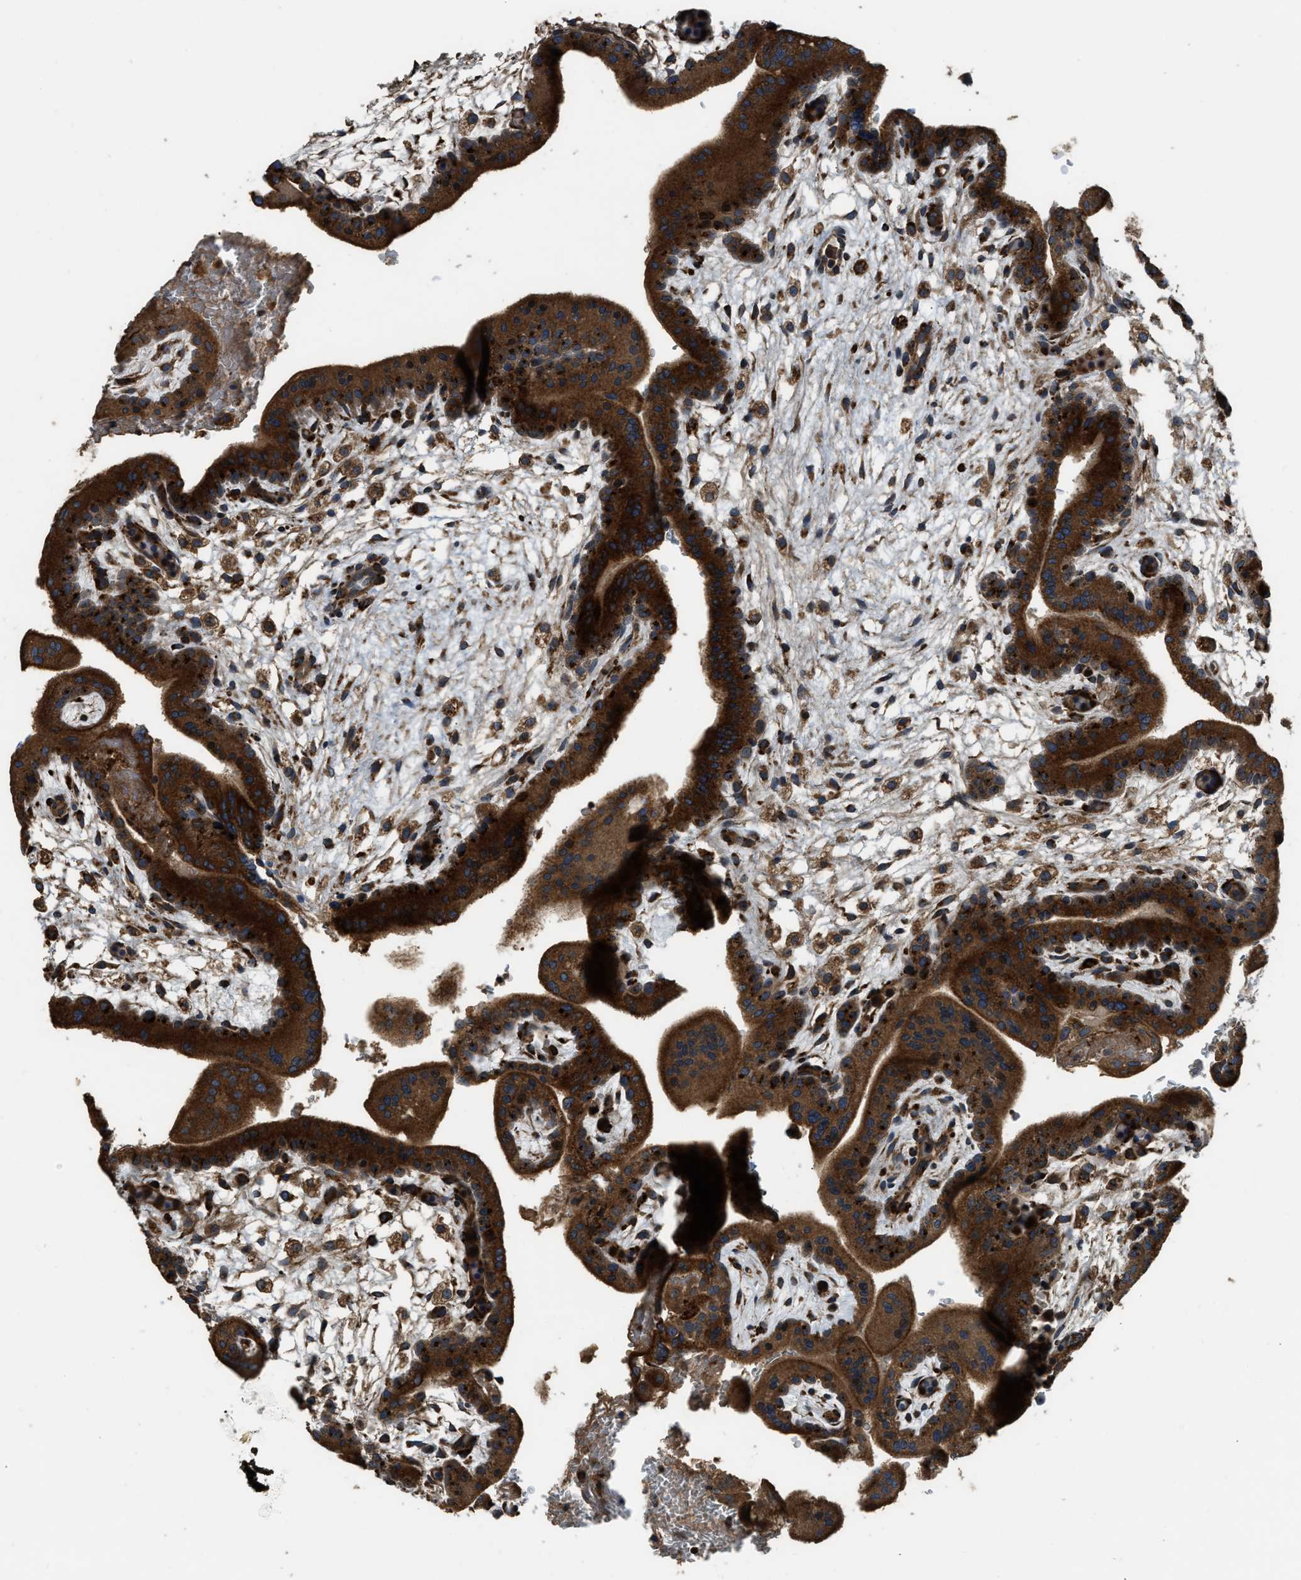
{"staining": {"intensity": "strong", "quantity": ">75%", "location": "cytoplasmic/membranous"}, "tissue": "placenta", "cell_type": "Decidual cells", "image_type": "normal", "snomed": [{"axis": "morphology", "description": "Normal tissue, NOS"}, {"axis": "topography", "description": "Placenta"}], "caption": "Brown immunohistochemical staining in unremarkable placenta exhibits strong cytoplasmic/membranous staining in approximately >75% of decidual cells.", "gene": "GGH", "patient": {"sex": "female", "age": 35}}